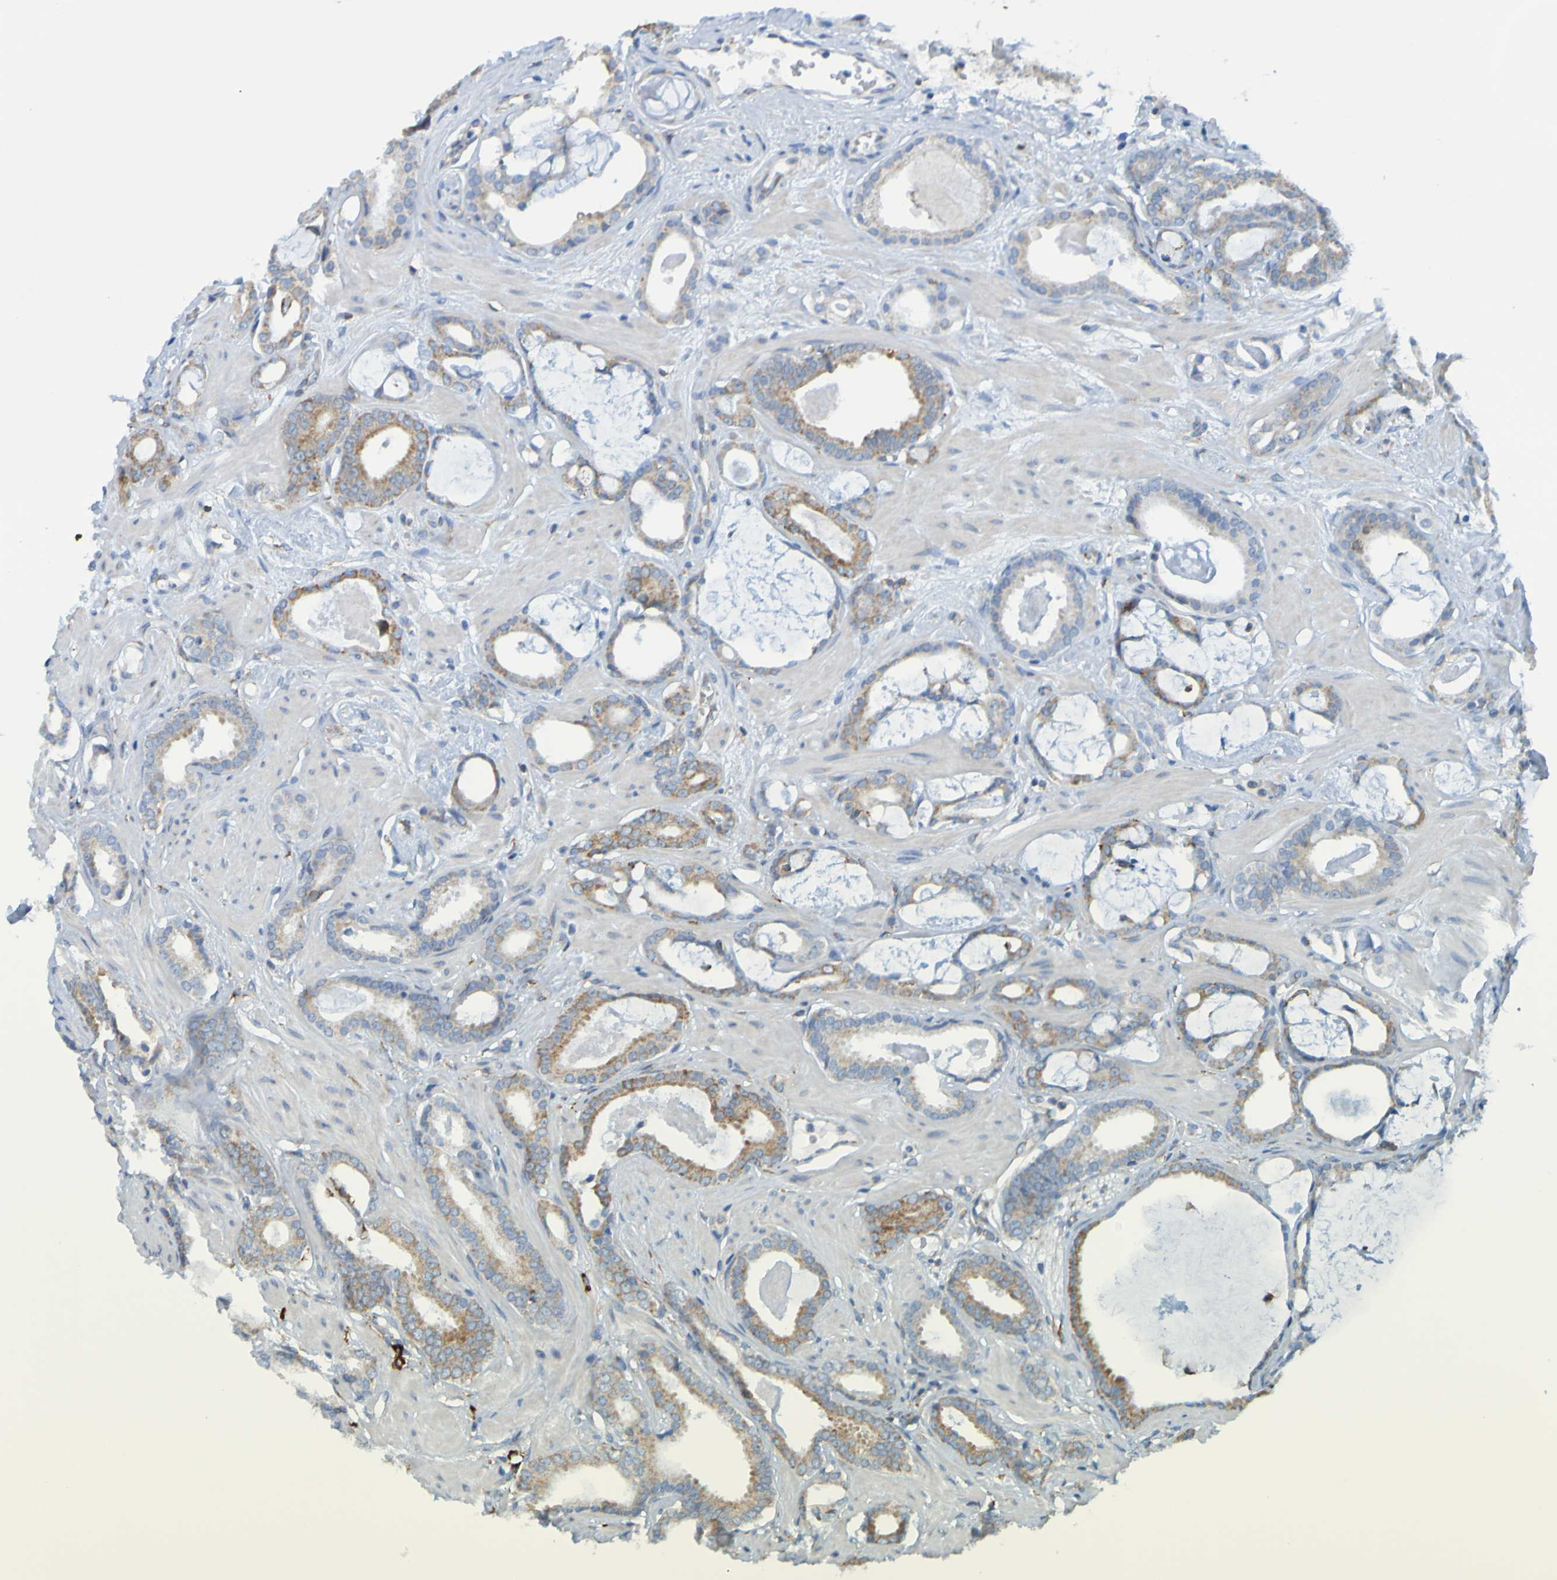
{"staining": {"intensity": "weak", "quantity": "25%-75%", "location": "cytoplasmic/membranous"}, "tissue": "prostate cancer", "cell_type": "Tumor cells", "image_type": "cancer", "snomed": [{"axis": "morphology", "description": "Adenocarcinoma, Medium grade"}, {"axis": "topography", "description": "Prostate"}], "caption": "This is an image of IHC staining of prostate cancer (adenocarcinoma (medium-grade)), which shows weak expression in the cytoplasmic/membranous of tumor cells.", "gene": "SSR1", "patient": {"sex": "male", "age": 72}}